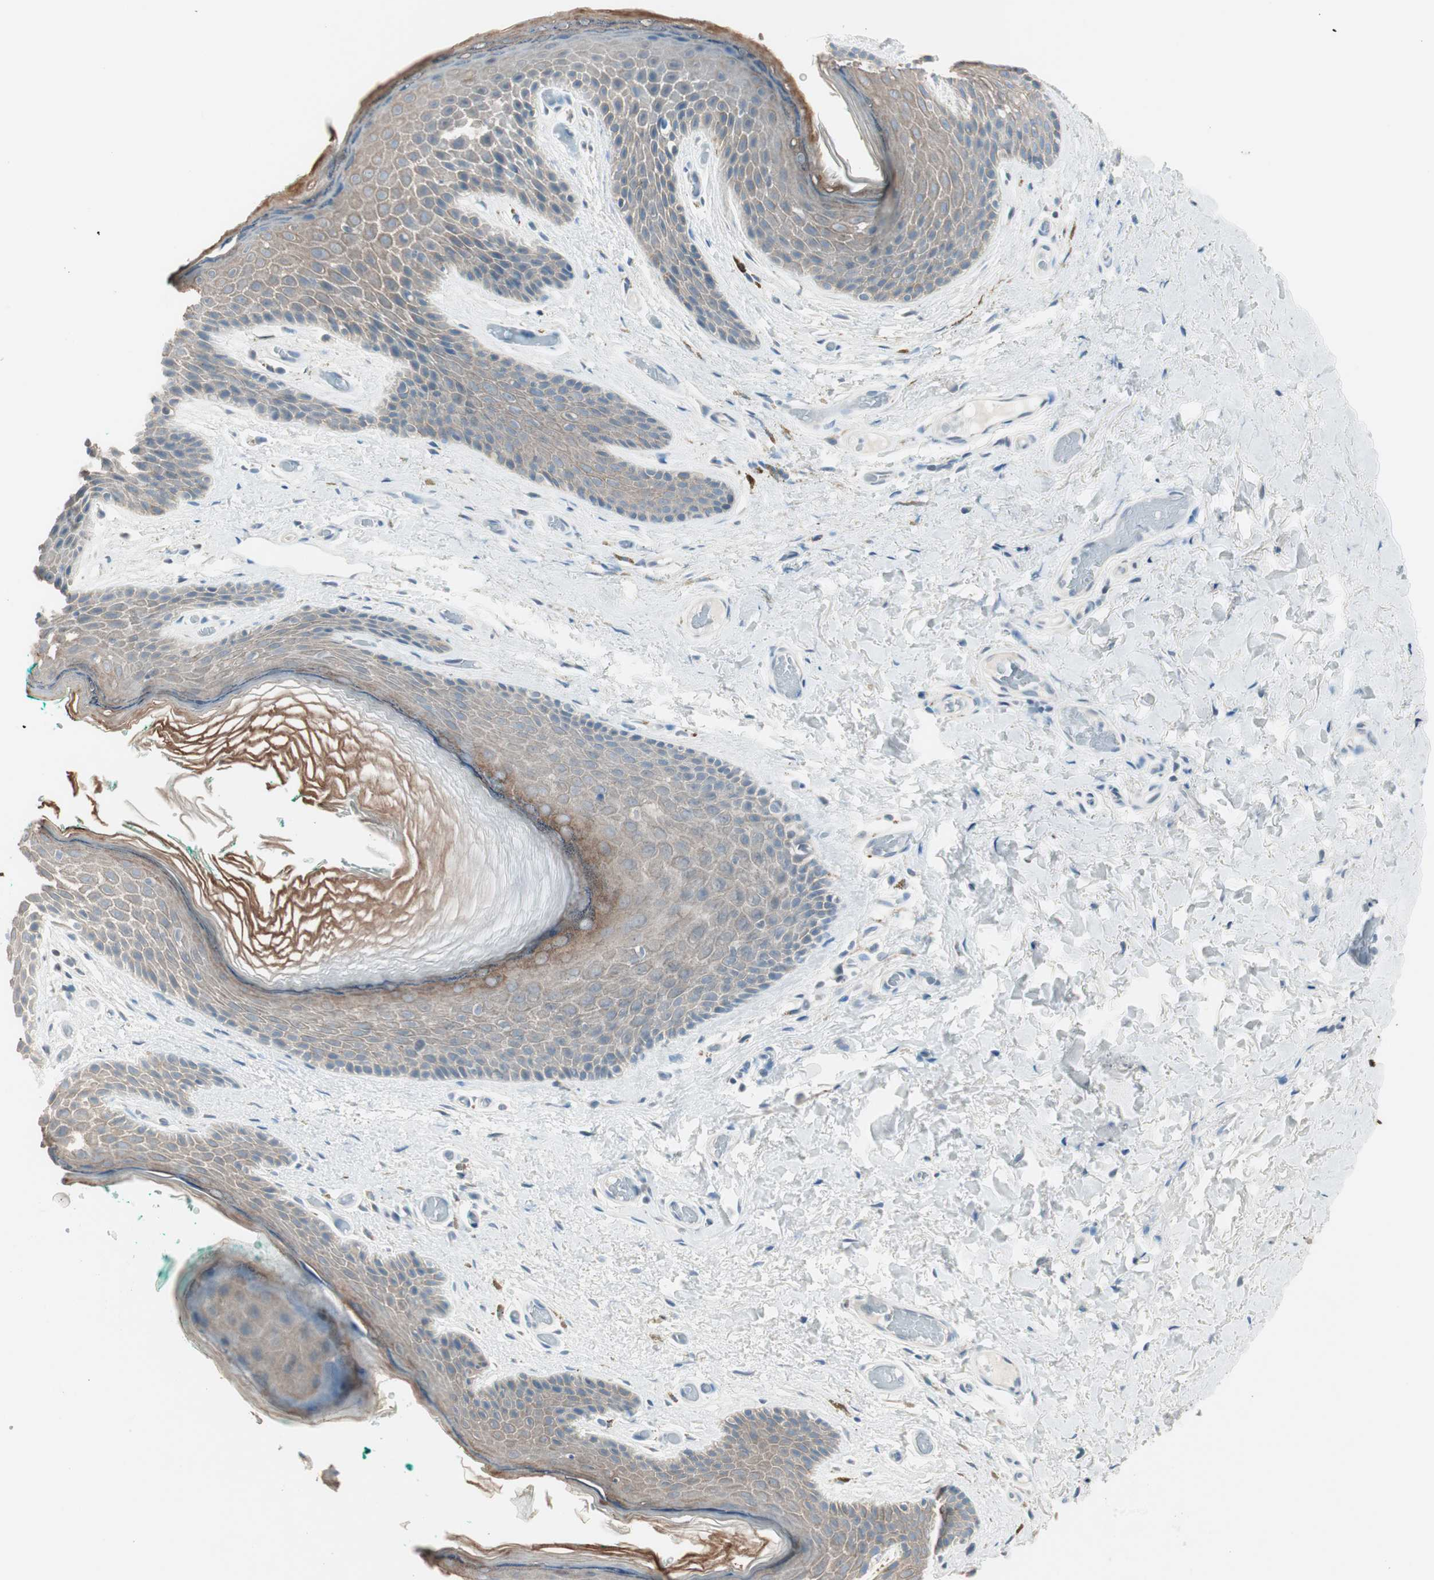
{"staining": {"intensity": "weak", "quantity": "25%-75%", "location": "cytoplasmic/membranous"}, "tissue": "skin", "cell_type": "Epidermal cells", "image_type": "normal", "snomed": [{"axis": "morphology", "description": "Normal tissue, NOS"}, {"axis": "topography", "description": "Anal"}], "caption": "This is a micrograph of IHC staining of normal skin, which shows weak positivity in the cytoplasmic/membranous of epidermal cells.", "gene": "GNAO1", "patient": {"sex": "male", "age": 74}}